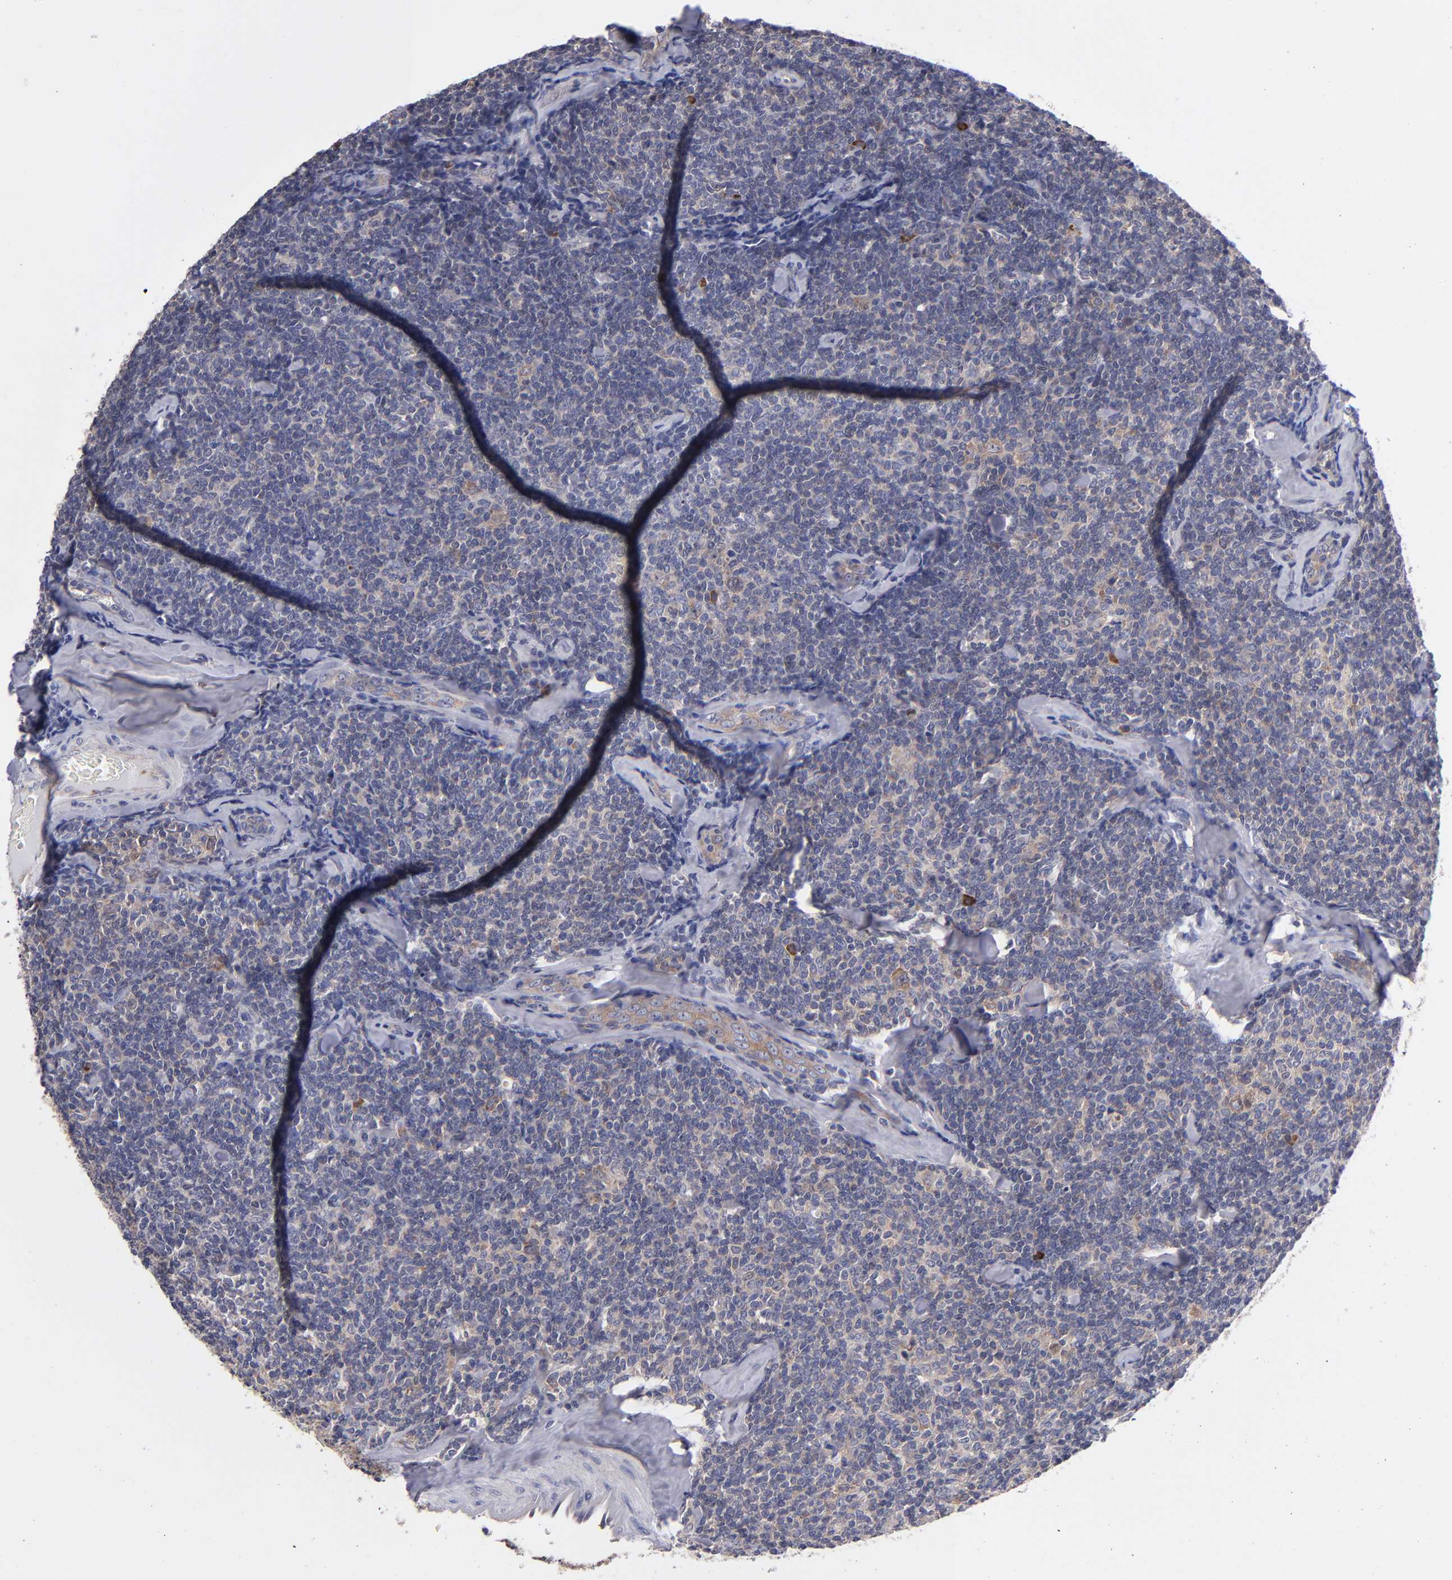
{"staining": {"intensity": "weak", "quantity": "25%-75%", "location": "cytoplasmic/membranous"}, "tissue": "lymphoma", "cell_type": "Tumor cells", "image_type": "cancer", "snomed": [{"axis": "morphology", "description": "Malignant lymphoma, non-Hodgkin's type, Low grade"}, {"axis": "topography", "description": "Lymph node"}], "caption": "Weak cytoplasmic/membranous protein expression is identified in about 25%-75% of tumor cells in malignant lymphoma, non-Hodgkin's type (low-grade). Nuclei are stained in blue.", "gene": "EIF3L", "patient": {"sex": "female", "age": 56}}